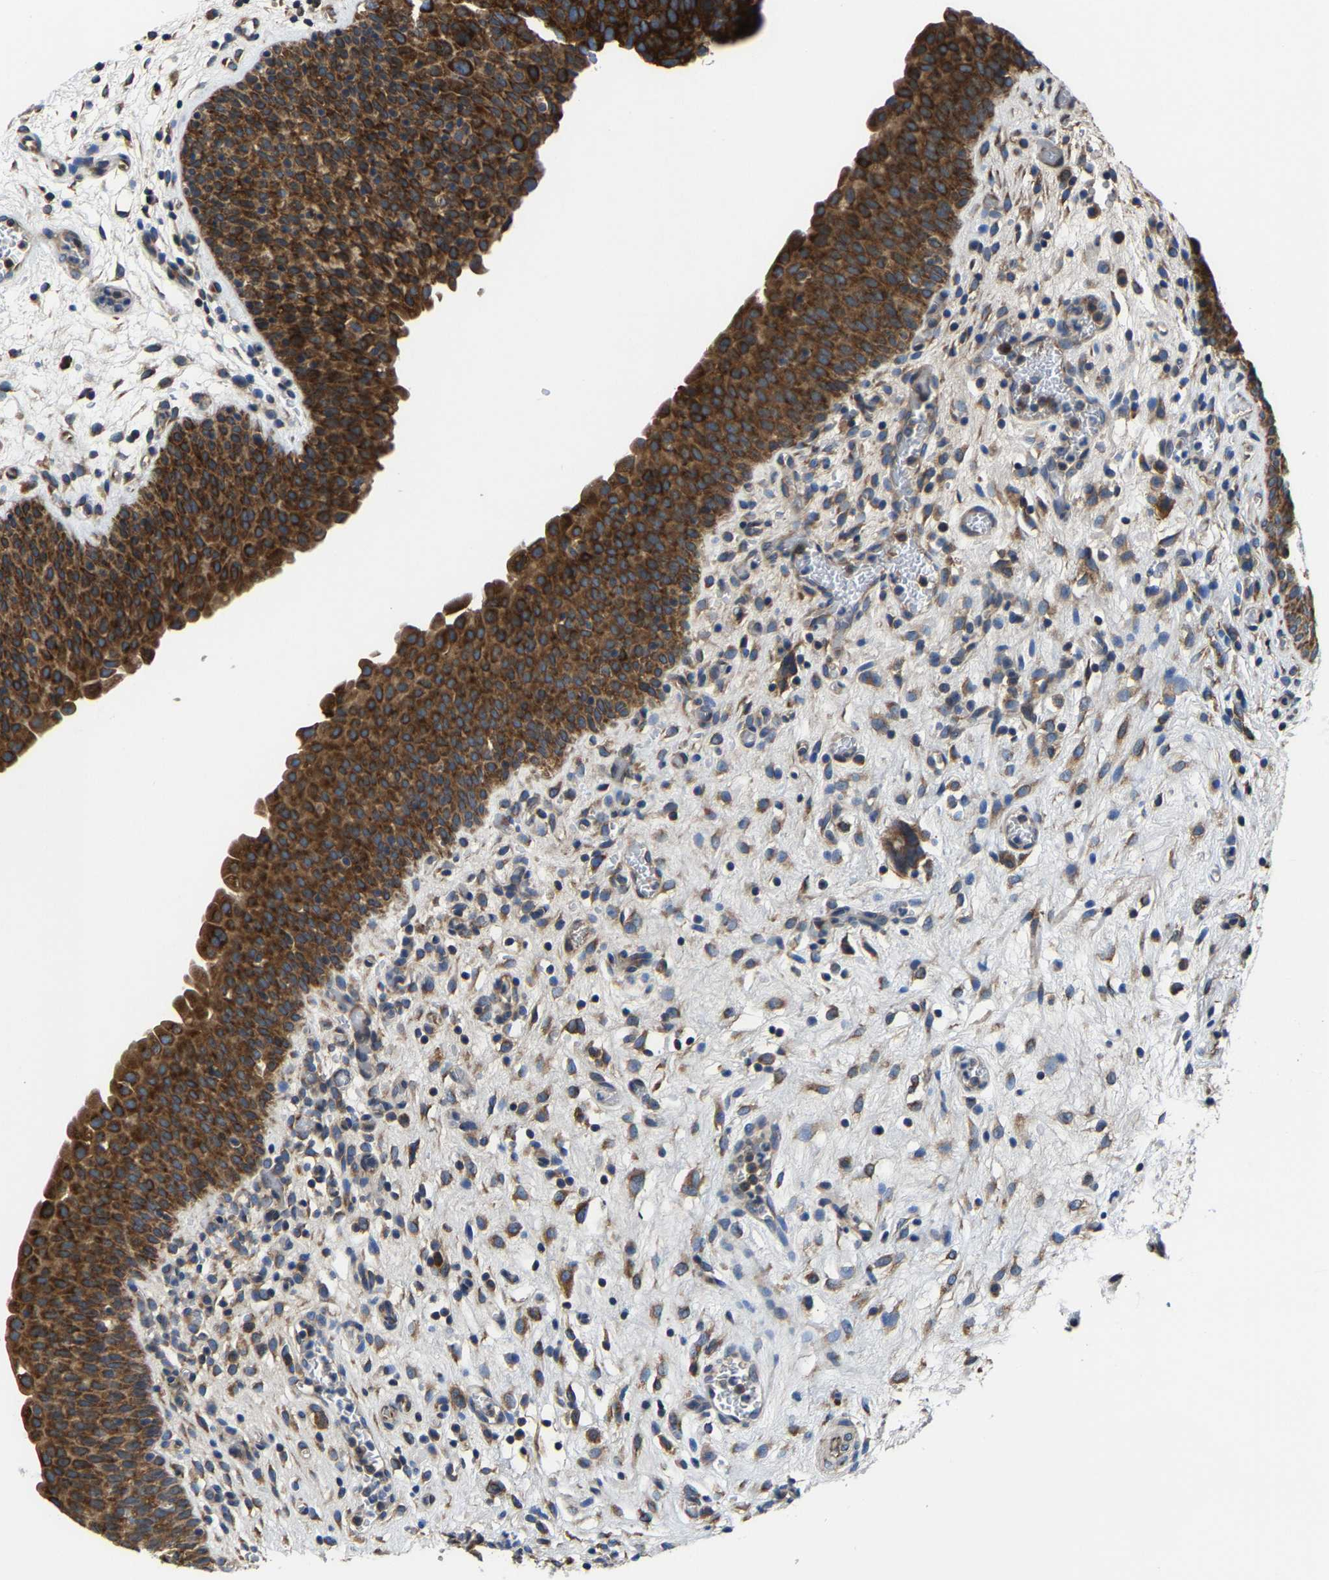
{"staining": {"intensity": "strong", "quantity": ">75%", "location": "cytoplasmic/membranous"}, "tissue": "urinary bladder", "cell_type": "Urothelial cells", "image_type": "normal", "snomed": [{"axis": "morphology", "description": "Normal tissue, NOS"}, {"axis": "topography", "description": "Urinary bladder"}], "caption": "Urinary bladder stained for a protein demonstrates strong cytoplasmic/membranous positivity in urothelial cells. The staining is performed using DAB (3,3'-diaminobenzidine) brown chromogen to label protein expression. The nuclei are counter-stained blue using hematoxylin.", "gene": "G3BP2", "patient": {"sex": "male", "age": 37}}